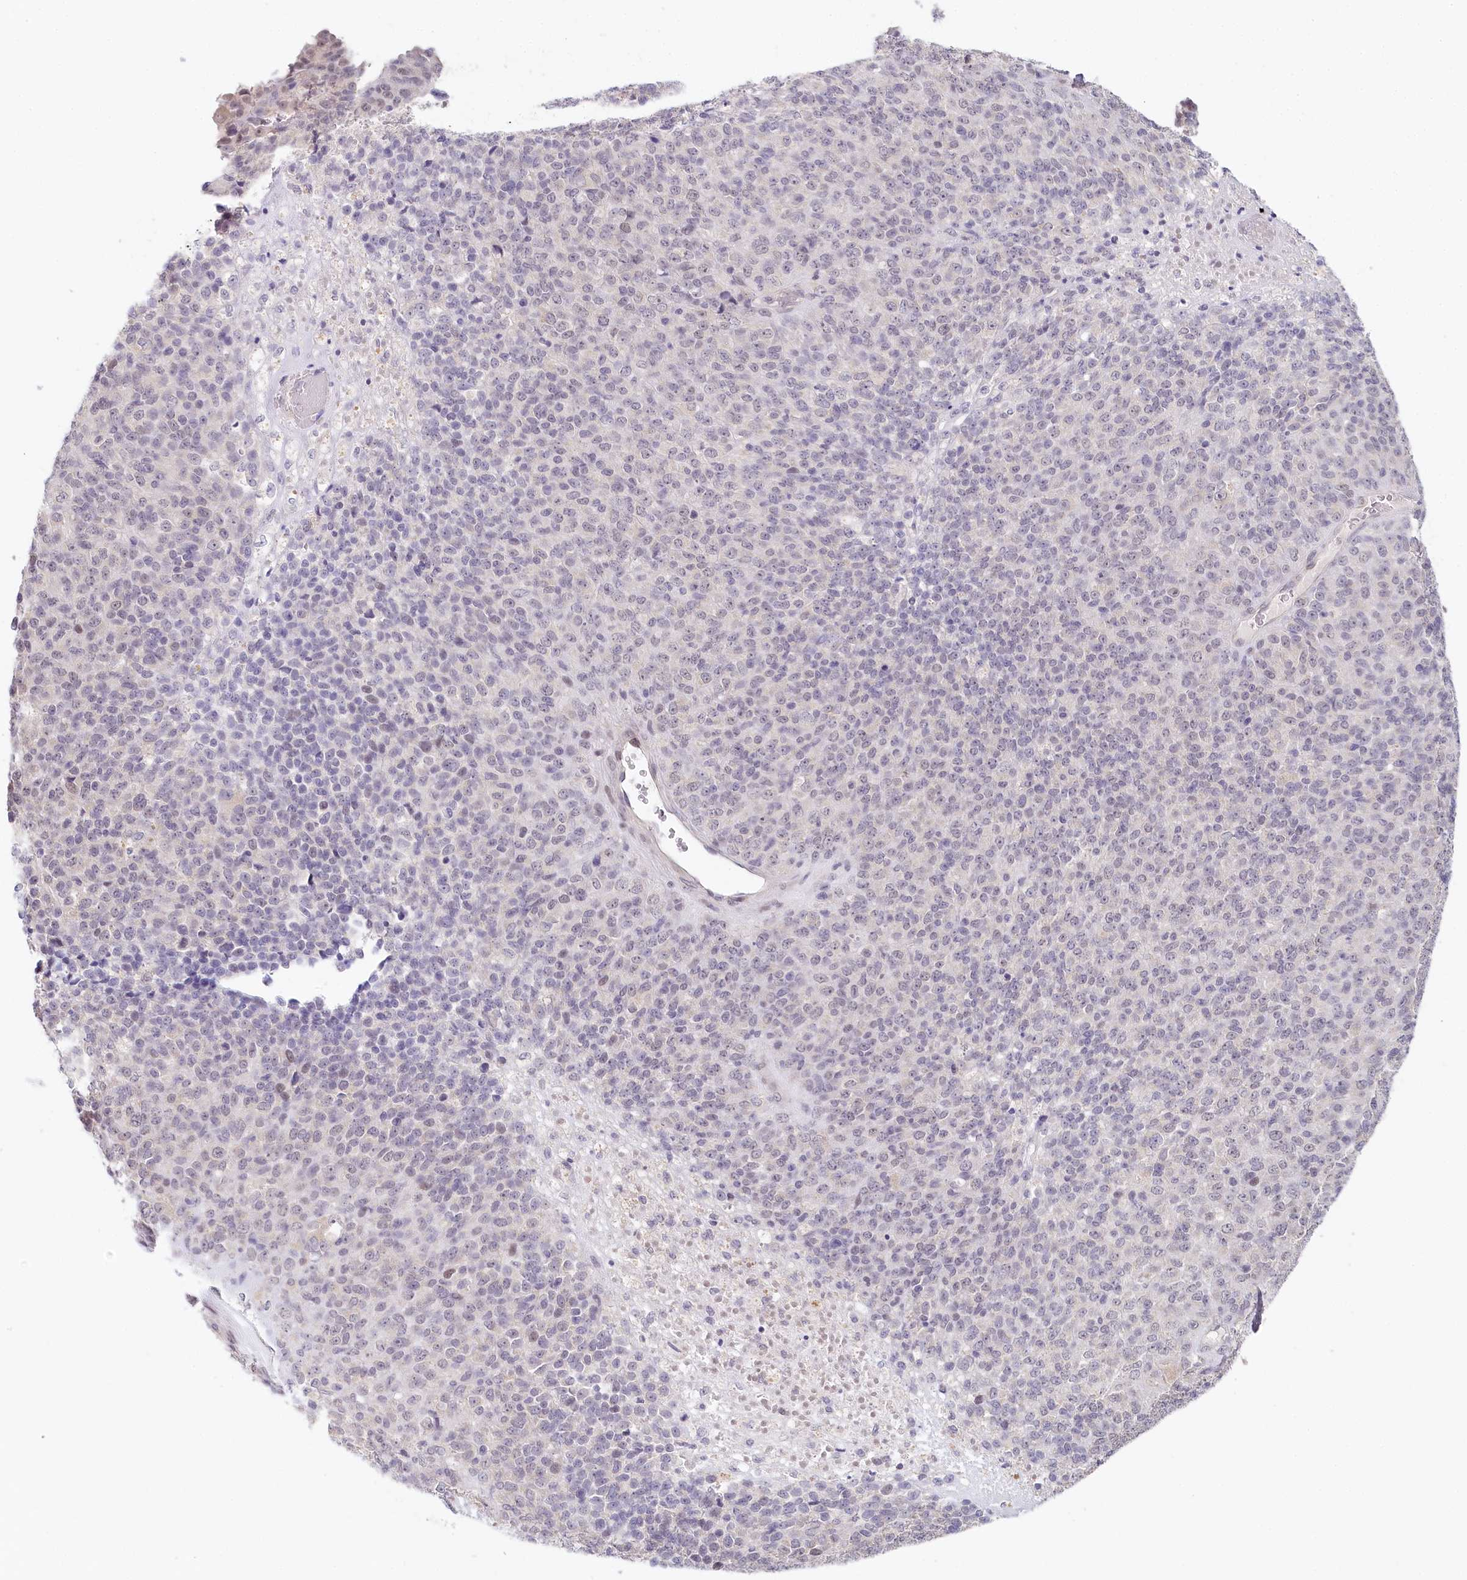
{"staining": {"intensity": "negative", "quantity": "none", "location": "none"}, "tissue": "melanoma", "cell_type": "Tumor cells", "image_type": "cancer", "snomed": [{"axis": "morphology", "description": "Malignant melanoma, Metastatic site"}, {"axis": "topography", "description": "Brain"}], "caption": "Tumor cells show no significant protein positivity in melanoma.", "gene": "AMTN", "patient": {"sex": "female", "age": 56}}